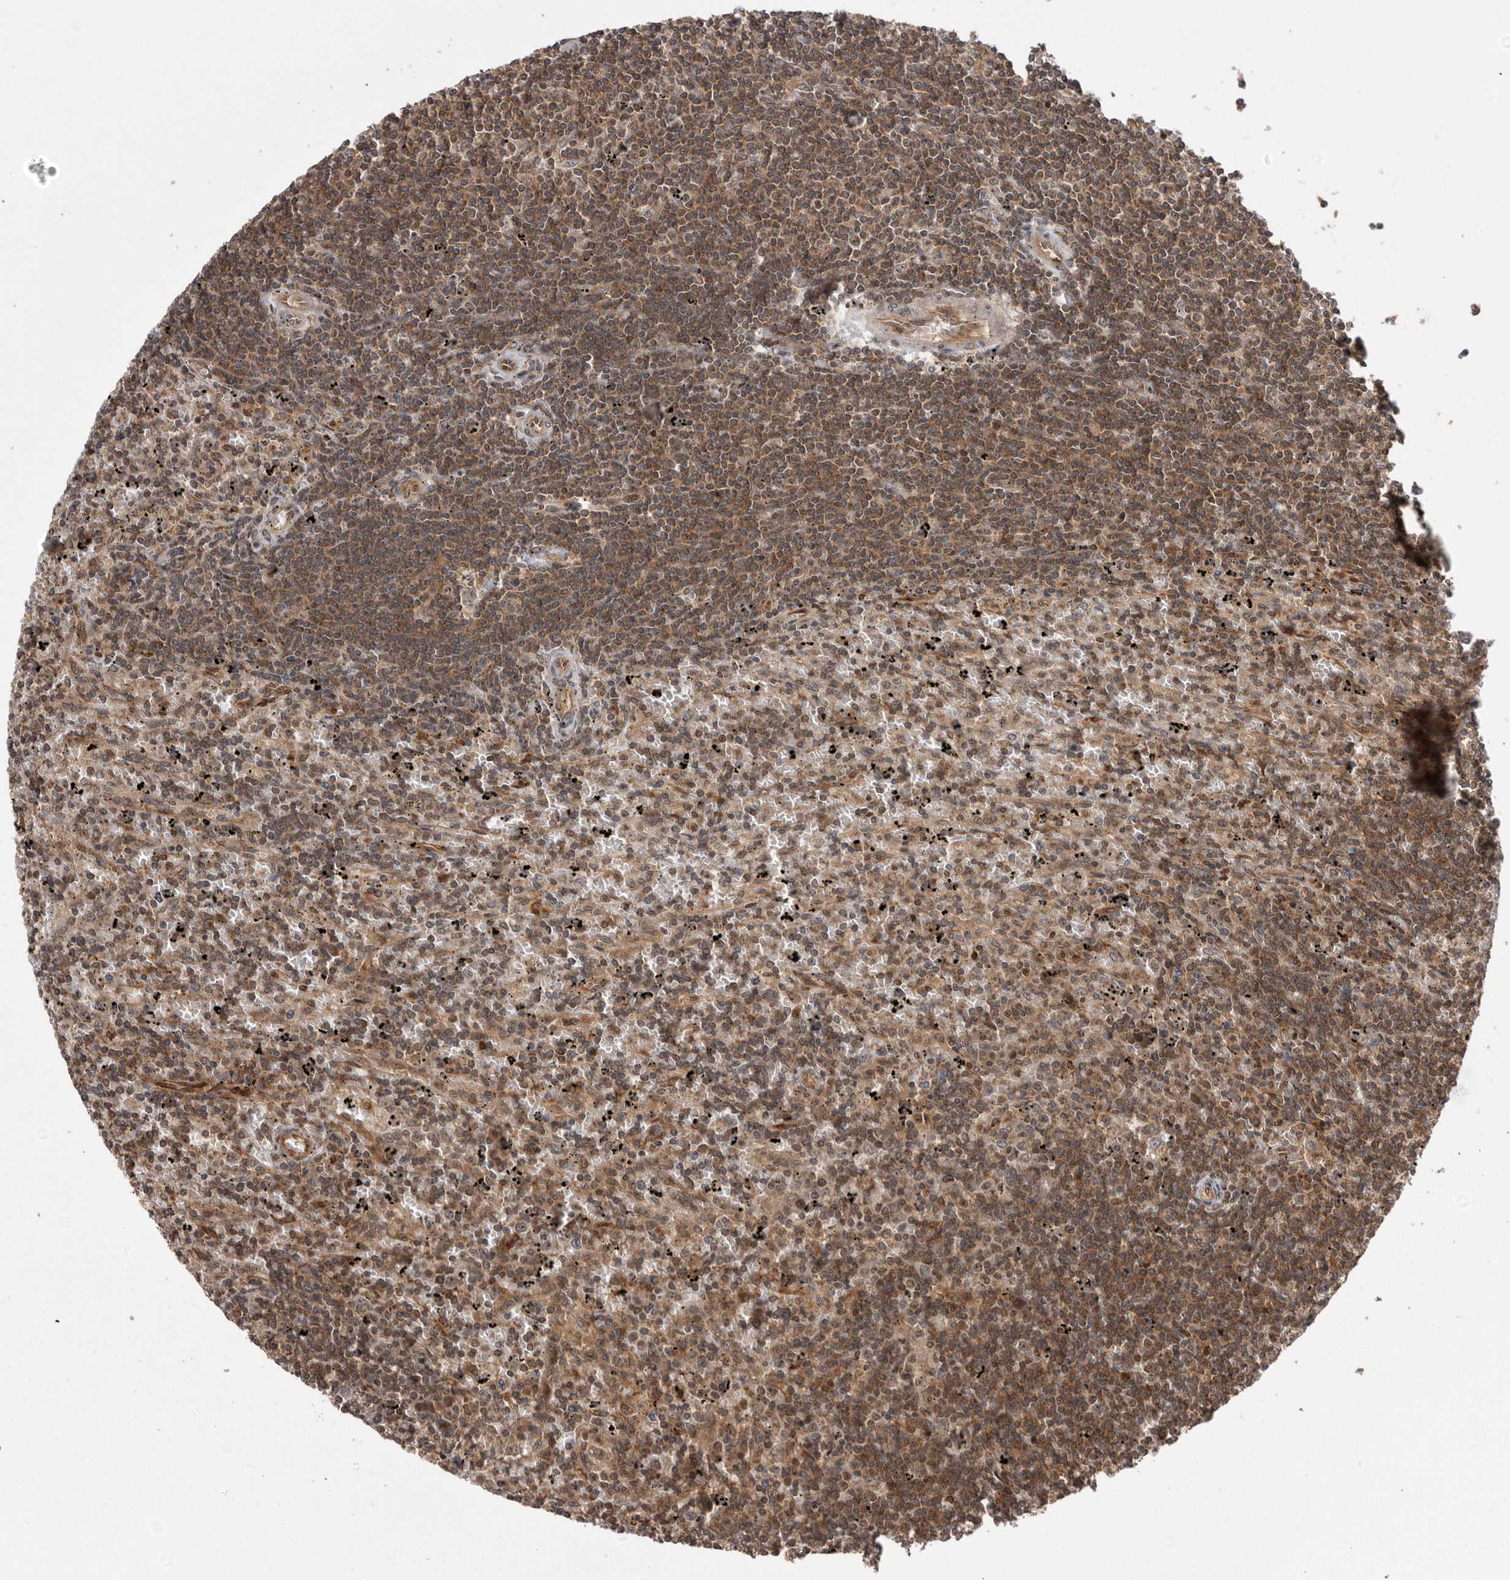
{"staining": {"intensity": "moderate", "quantity": ">75%", "location": "cytoplasmic/membranous"}, "tissue": "lymphoma", "cell_type": "Tumor cells", "image_type": "cancer", "snomed": [{"axis": "morphology", "description": "Malignant lymphoma, non-Hodgkin's type, Low grade"}, {"axis": "topography", "description": "Spleen"}], "caption": "Immunohistochemical staining of human malignant lymphoma, non-Hodgkin's type (low-grade) reveals medium levels of moderate cytoplasmic/membranous protein expression in about >75% of tumor cells. The staining was performed using DAB (3,3'-diaminobenzidine), with brown indicating positive protein expression. Nuclei are stained blue with hematoxylin.", "gene": "DHDDS", "patient": {"sex": "male", "age": 76}}